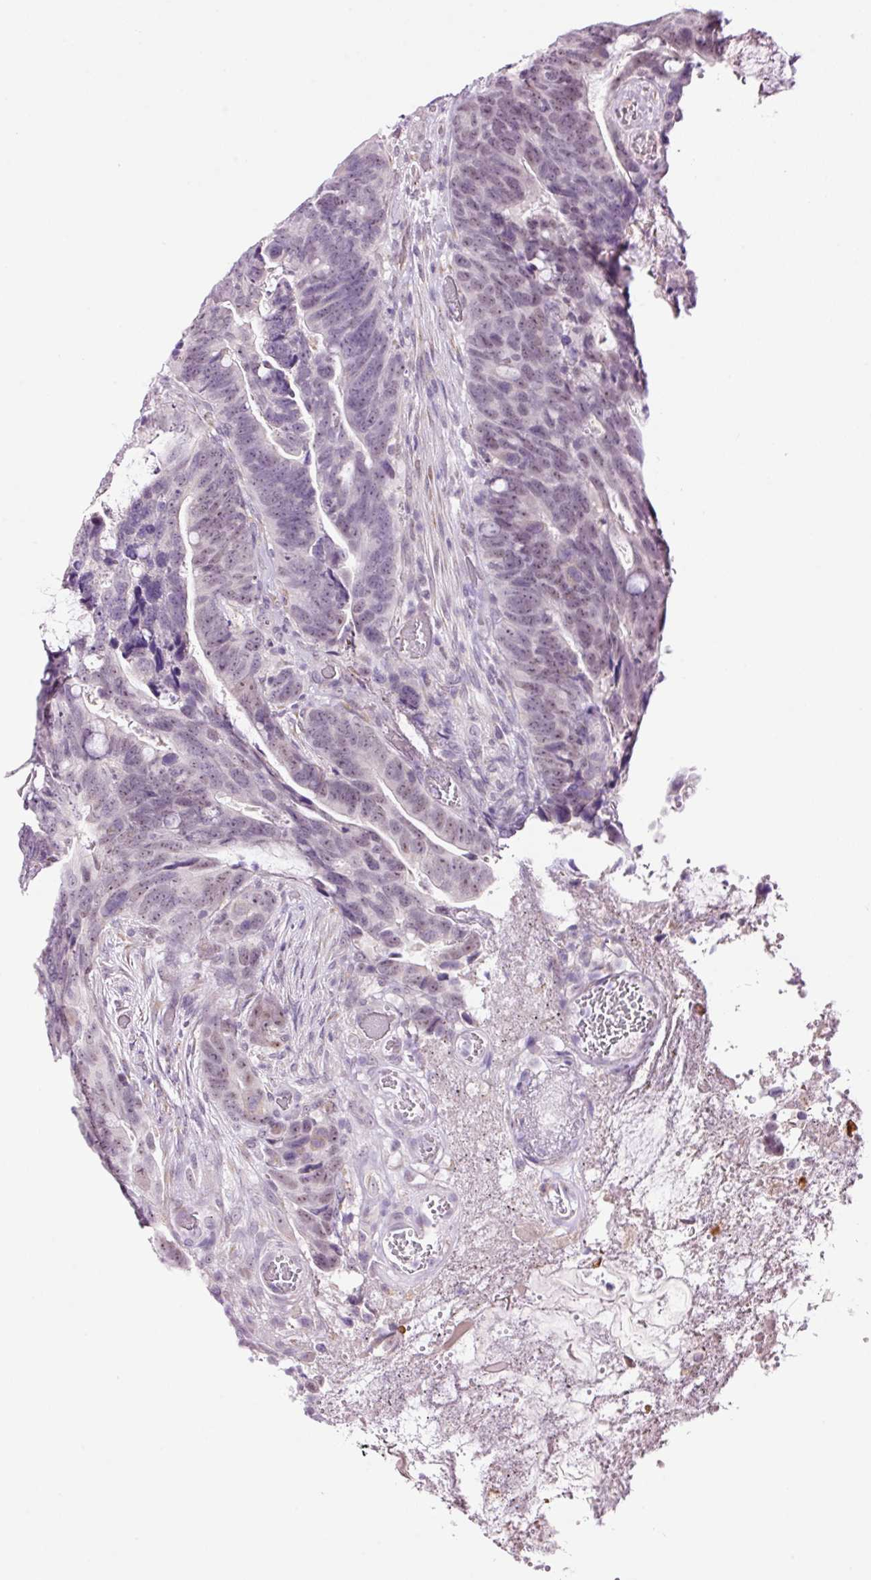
{"staining": {"intensity": "negative", "quantity": "none", "location": "none"}, "tissue": "colorectal cancer", "cell_type": "Tumor cells", "image_type": "cancer", "snomed": [{"axis": "morphology", "description": "Adenocarcinoma, NOS"}, {"axis": "topography", "description": "Colon"}], "caption": "Tumor cells are negative for protein expression in human colorectal adenocarcinoma.", "gene": "RTF2", "patient": {"sex": "female", "age": 82}}